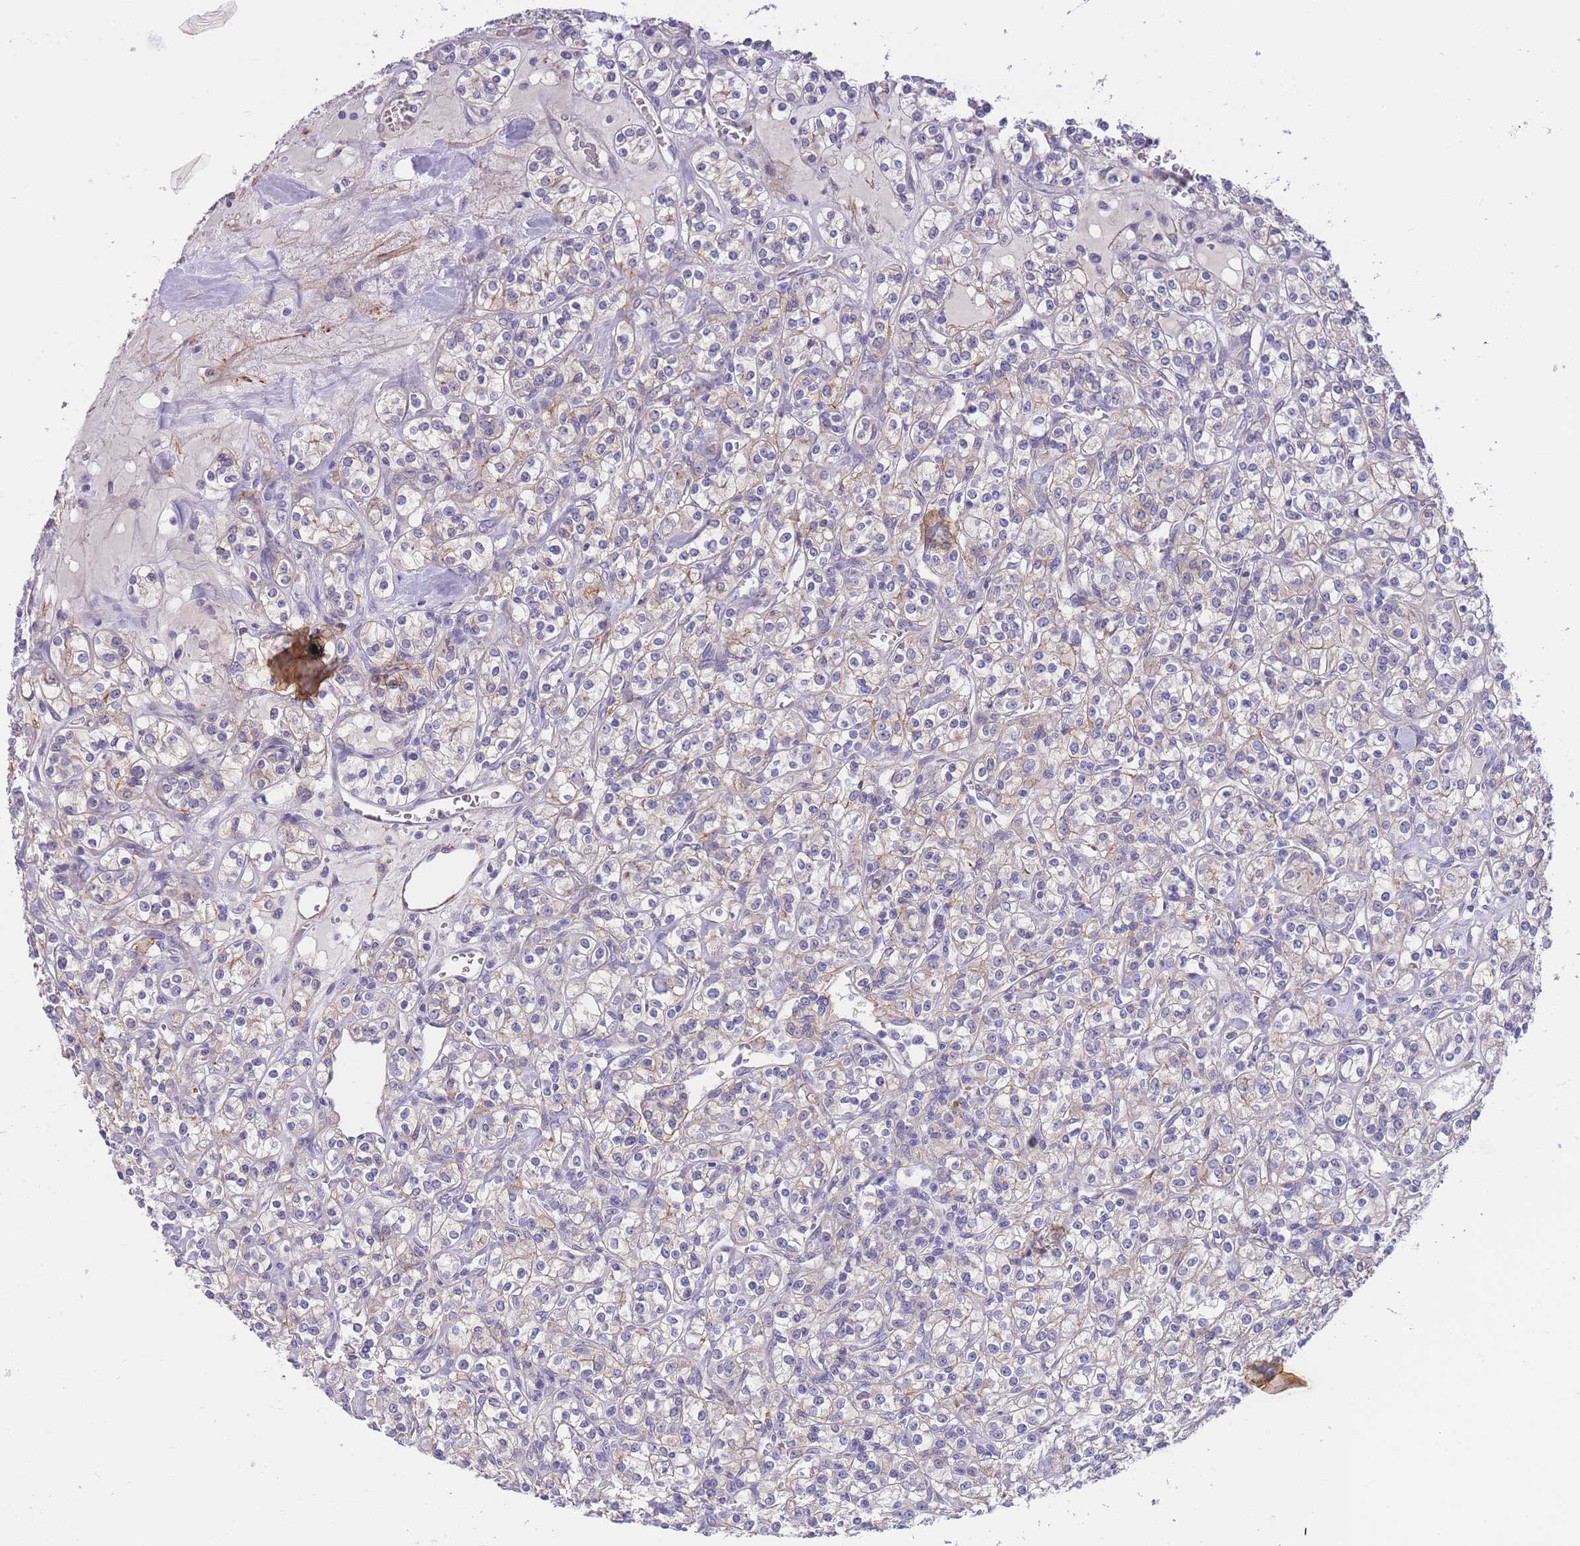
{"staining": {"intensity": "negative", "quantity": "none", "location": "none"}, "tissue": "renal cancer", "cell_type": "Tumor cells", "image_type": "cancer", "snomed": [{"axis": "morphology", "description": "Adenocarcinoma, NOS"}, {"axis": "topography", "description": "Kidney"}], "caption": "High magnification brightfield microscopy of renal cancer stained with DAB (3,3'-diaminobenzidine) (brown) and counterstained with hematoxylin (blue): tumor cells show no significant positivity.", "gene": "FAM124A", "patient": {"sex": "male", "age": 77}}